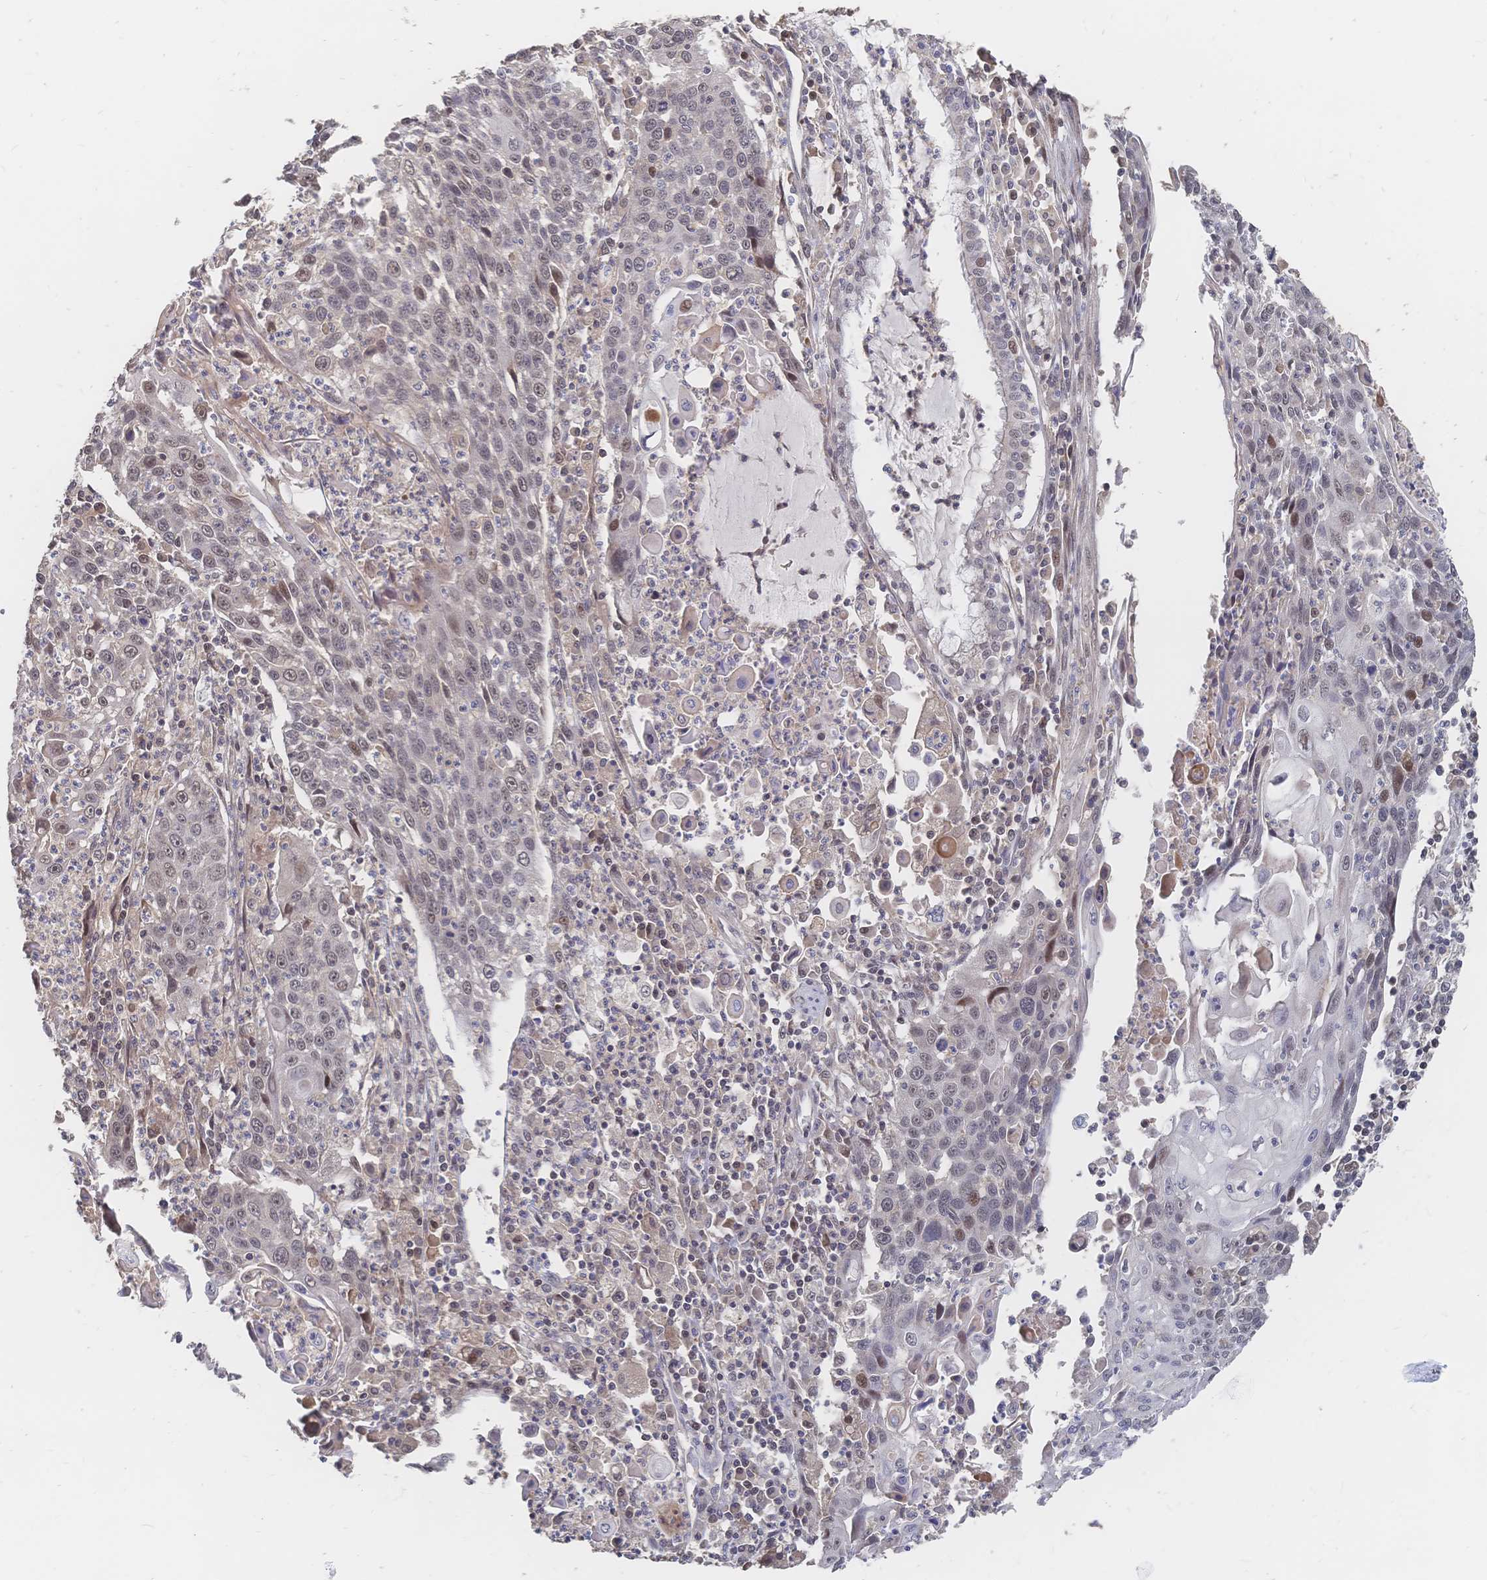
{"staining": {"intensity": "negative", "quantity": "none", "location": "none"}, "tissue": "lung cancer", "cell_type": "Tumor cells", "image_type": "cancer", "snomed": [{"axis": "morphology", "description": "Squamous cell carcinoma, NOS"}, {"axis": "morphology", "description": "Squamous cell carcinoma, metastatic, NOS"}, {"axis": "topography", "description": "Lung"}, {"axis": "topography", "description": "Pleura, NOS"}], "caption": "Immunohistochemistry (IHC) histopathology image of neoplastic tissue: human lung cancer (squamous cell carcinoma) stained with DAB demonstrates no significant protein staining in tumor cells.", "gene": "LRP5", "patient": {"sex": "male", "age": 72}}